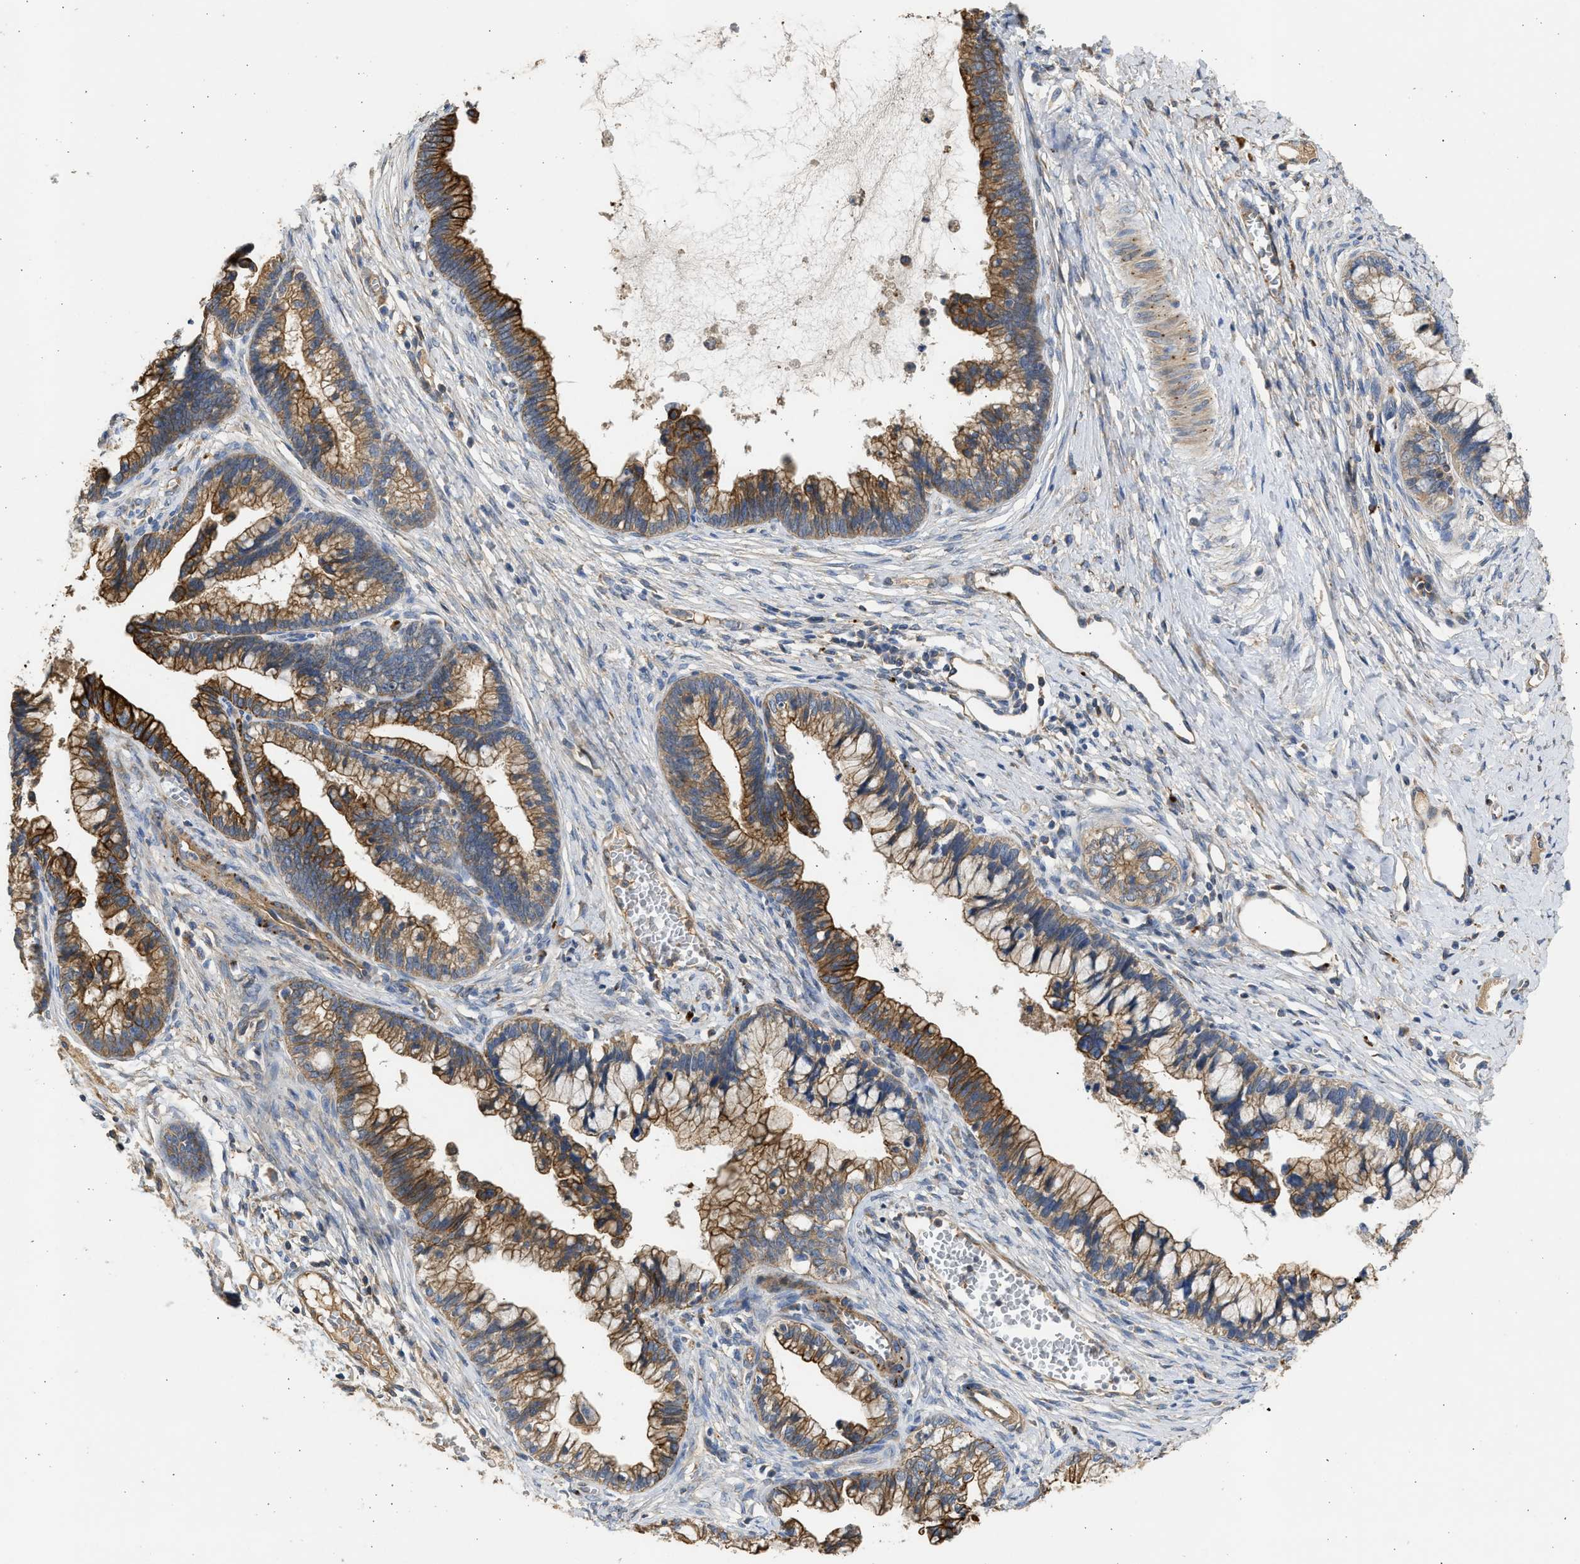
{"staining": {"intensity": "strong", "quantity": ">75%", "location": "cytoplasmic/membranous"}, "tissue": "cervical cancer", "cell_type": "Tumor cells", "image_type": "cancer", "snomed": [{"axis": "morphology", "description": "Adenocarcinoma, NOS"}, {"axis": "topography", "description": "Cervix"}], "caption": "Protein expression analysis of human adenocarcinoma (cervical) reveals strong cytoplasmic/membranous positivity in about >75% of tumor cells.", "gene": "CSRNP2", "patient": {"sex": "female", "age": 44}}